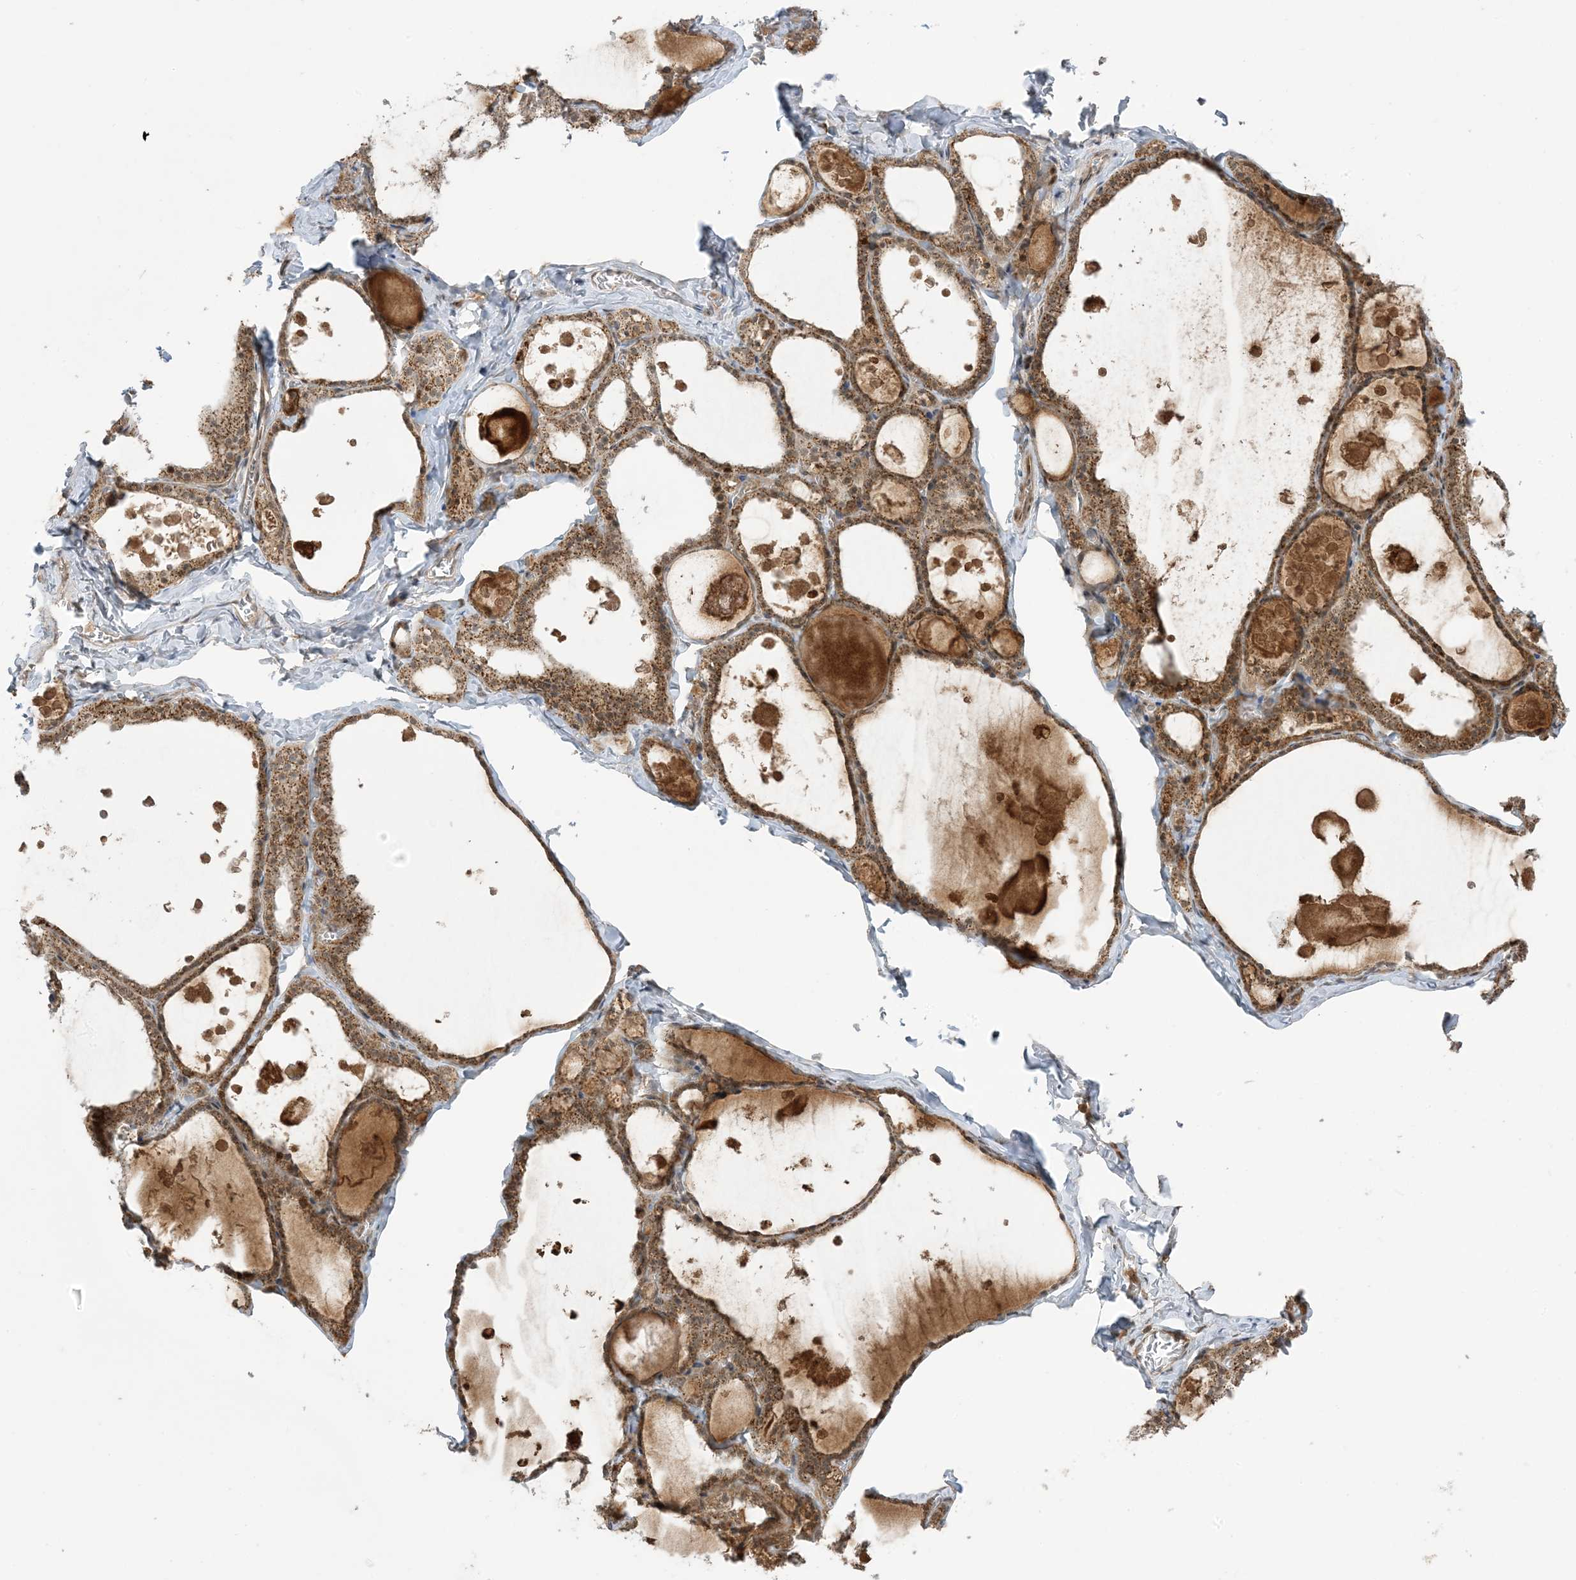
{"staining": {"intensity": "moderate", "quantity": ">75%", "location": "cytoplasmic/membranous"}, "tissue": "thyroid gland", "cell_type": "Glandular cells", "image_type": "normal", "snomed": [{"axis": "morphology", "description": "Normal tissue, NOS"}, {"axis": "topography", "description": "Thyroid gland"}], "caption": "Human thyroid gland stained for a protein (brown) exhibits moderate cytoplasmic/membranous positive positivity in about >75% of glandular cells.", "gene": "PHLDB2", "patient": {"sex": "male", "age": 56}}